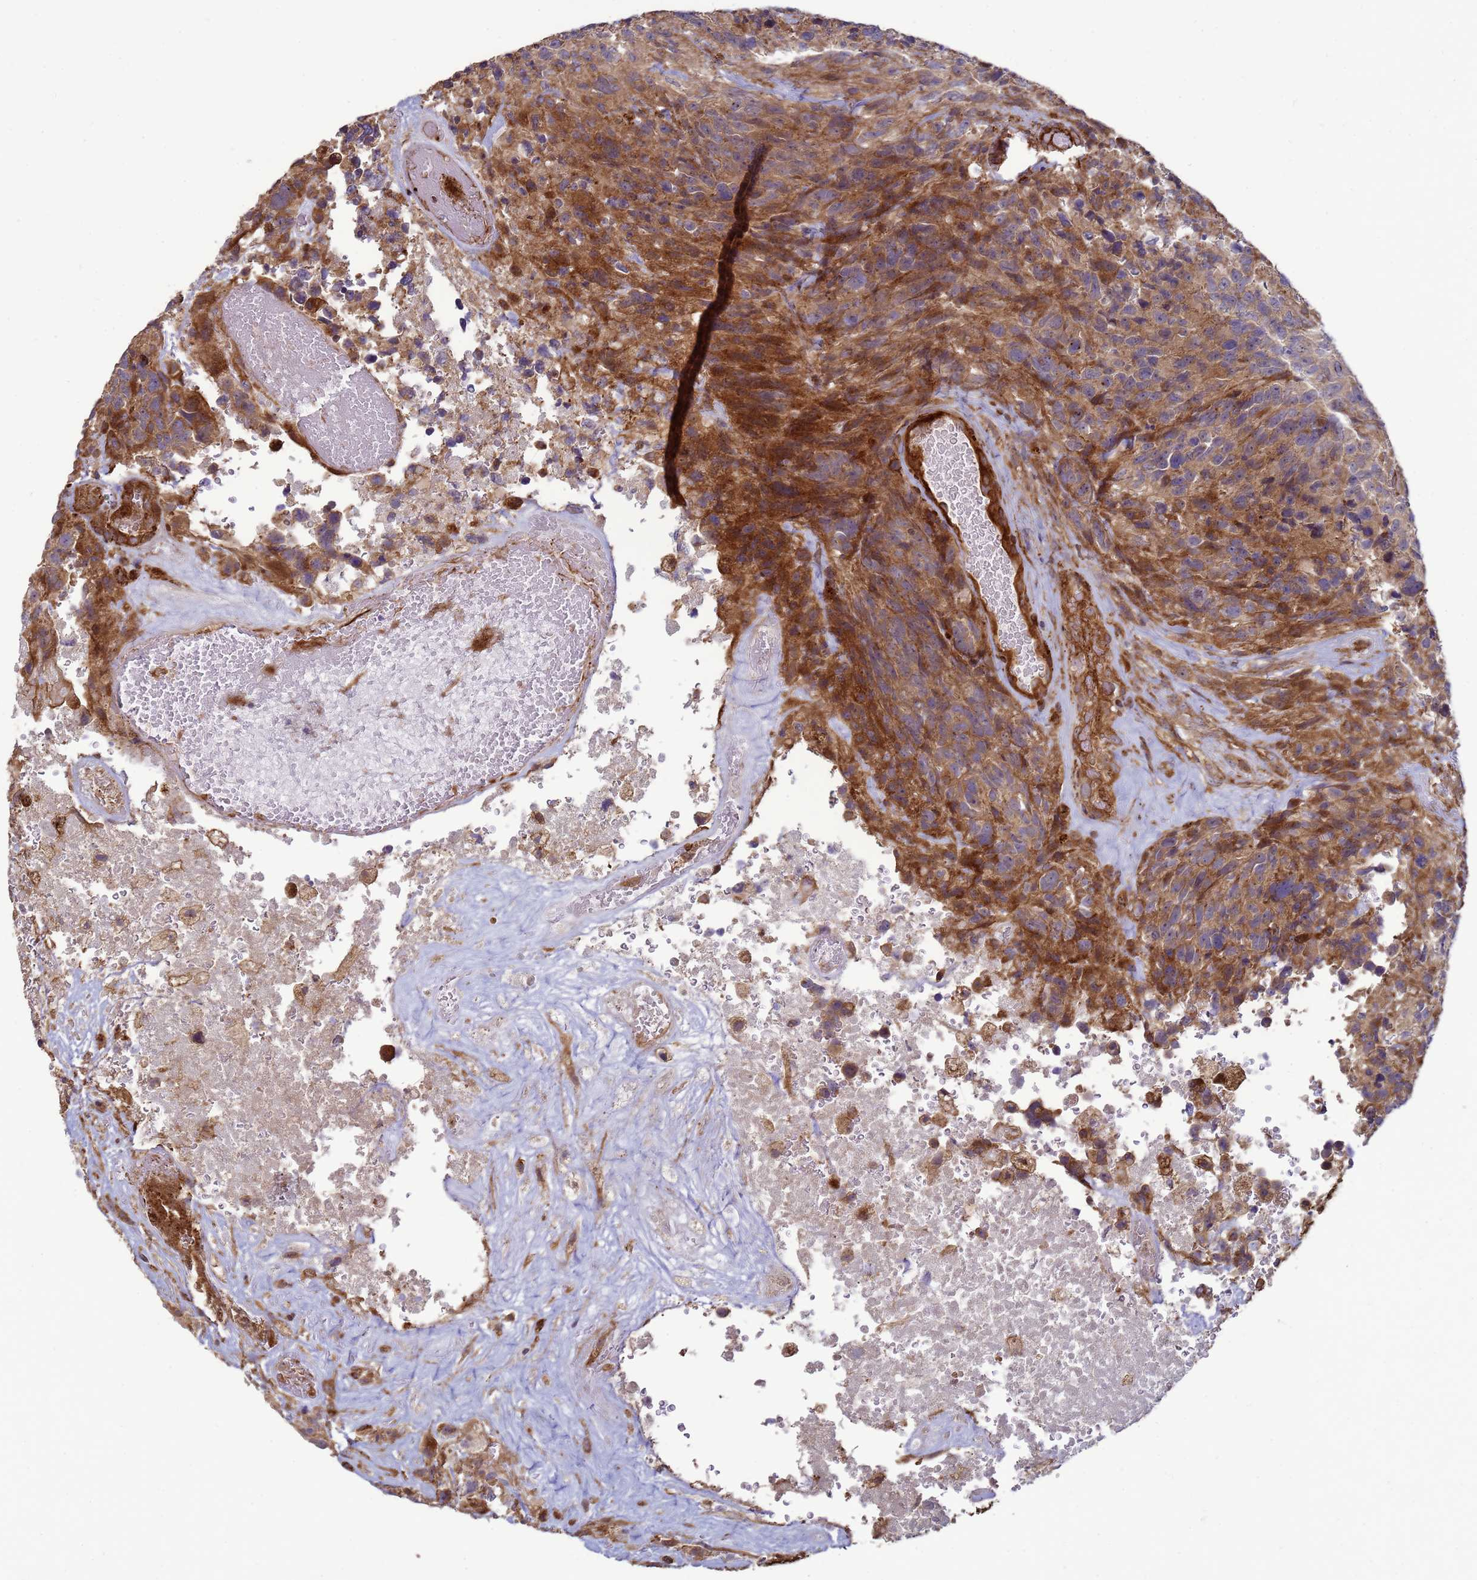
{"staining": {"intensity": "moderate", "quantity": ">75%", "location": "cytoplasmic/membranous"}, "tissue": "glioma", "cell_type": "Tumor cells", "image_type": "cancer", "snomed": [{"axis": "morphology", "description": "Glioma, malignant, High grade"}, {"axis": "topography", "description": "Brain"}], "caption": "Approximately >75% of tumor cells in human glioma reveal moderate cytoplasmic/membranous protein staining as visualized by brown immunohistochemical staining.", "gene": "CNOT1", "patient": {"sex": "male", "age": 69}}